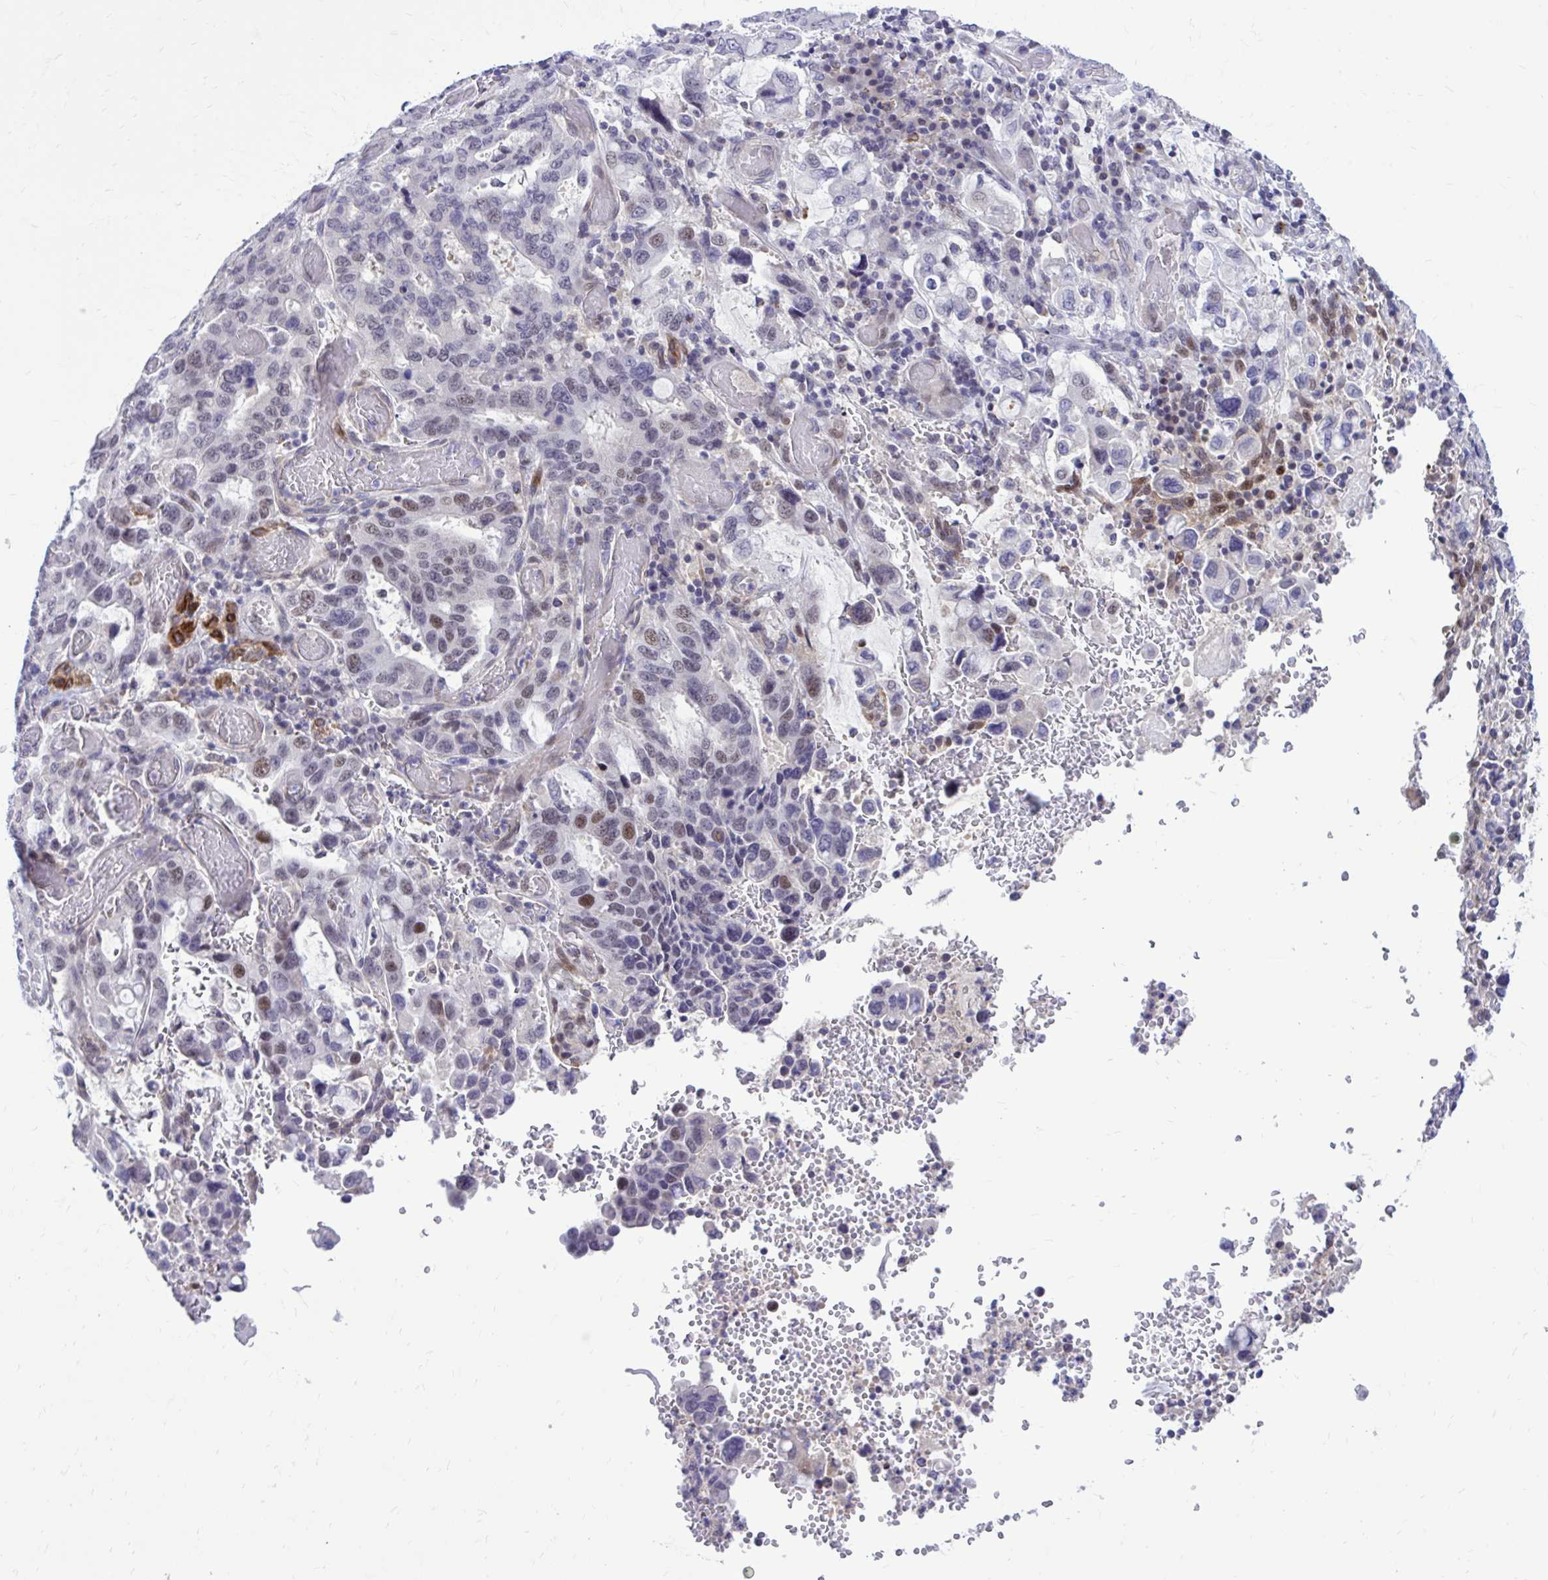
{"staining": {"intensity": "moderate", "quantity": "<25%", "location": "nuclear"}, "tissue": "stomach cancer", "cell_type": "Tumor cells", "image_type": "cancer", "snomed": [{"axis": "morphology", "description": "Adenocarcinoma, NOS"}, {"axis": "topography", "description": "Stomach, upper"}, {"axis": "topography", "description": "Stomach"}], "caption": "This photomicrograph displays stomach adenocarcinoma stained with immunohistochemistry to label a protein in brown. The nuclear of tumor cells show moderate positivity for the protein. Nuclei are counter-stained blue.", "gene": "ZBTB25", "patient": {"sex": "male", "age": 62}}